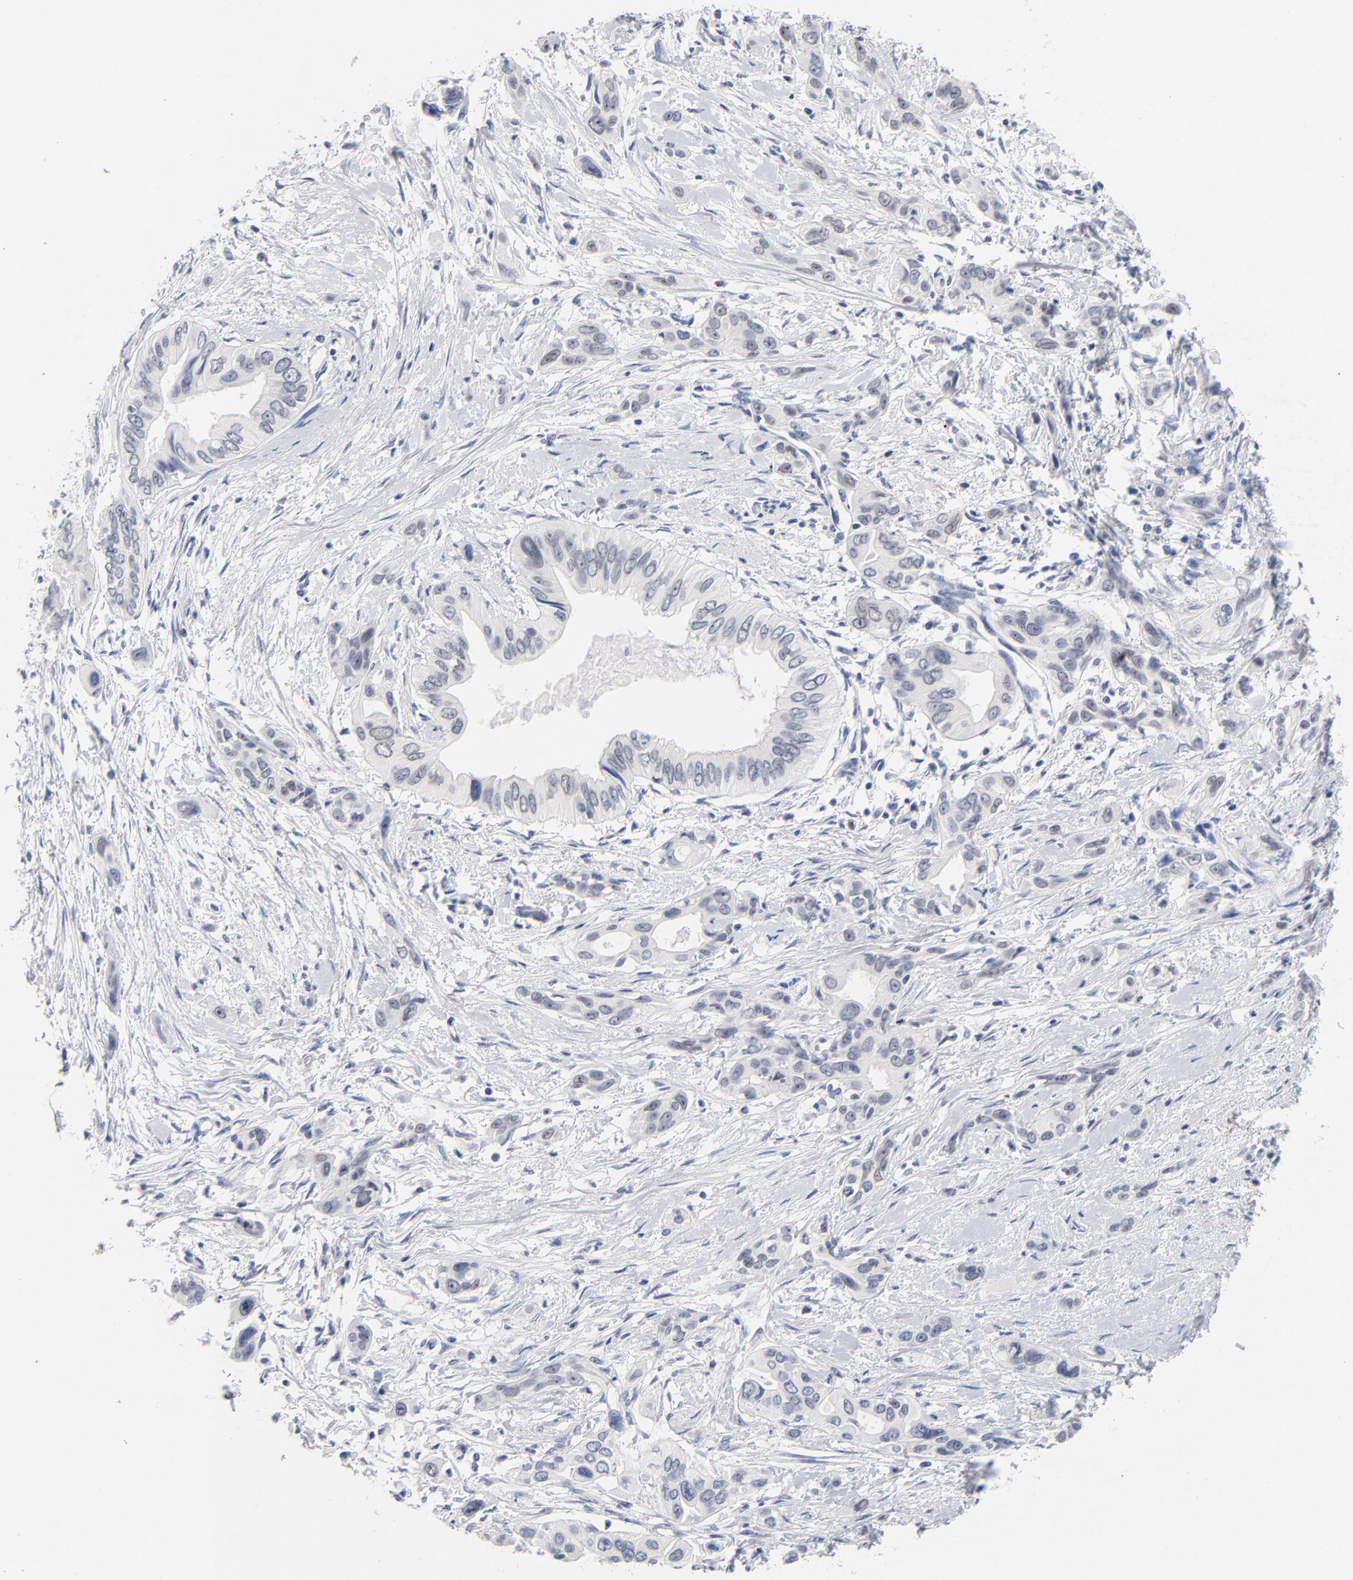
{"staining": {"intensity": "negative", "quantity": "none", "location": "none"}, "tissue": "pancreatic cancer", "cell_type": "Tumor cells", "image_type": "cancer", "snomed": [{"axis": "morphology", "description": "Adenocarcinoma, NOS"}, {"axis": "topography", "description": "Pancreas"}], "caption": "Human pancreatic adenocarcinoma stained for a protein using immunohistochemistry exhibits no staining in tumor cells.", "gene": "ORC2", "patient": {"sex": "female", "age": 60}}